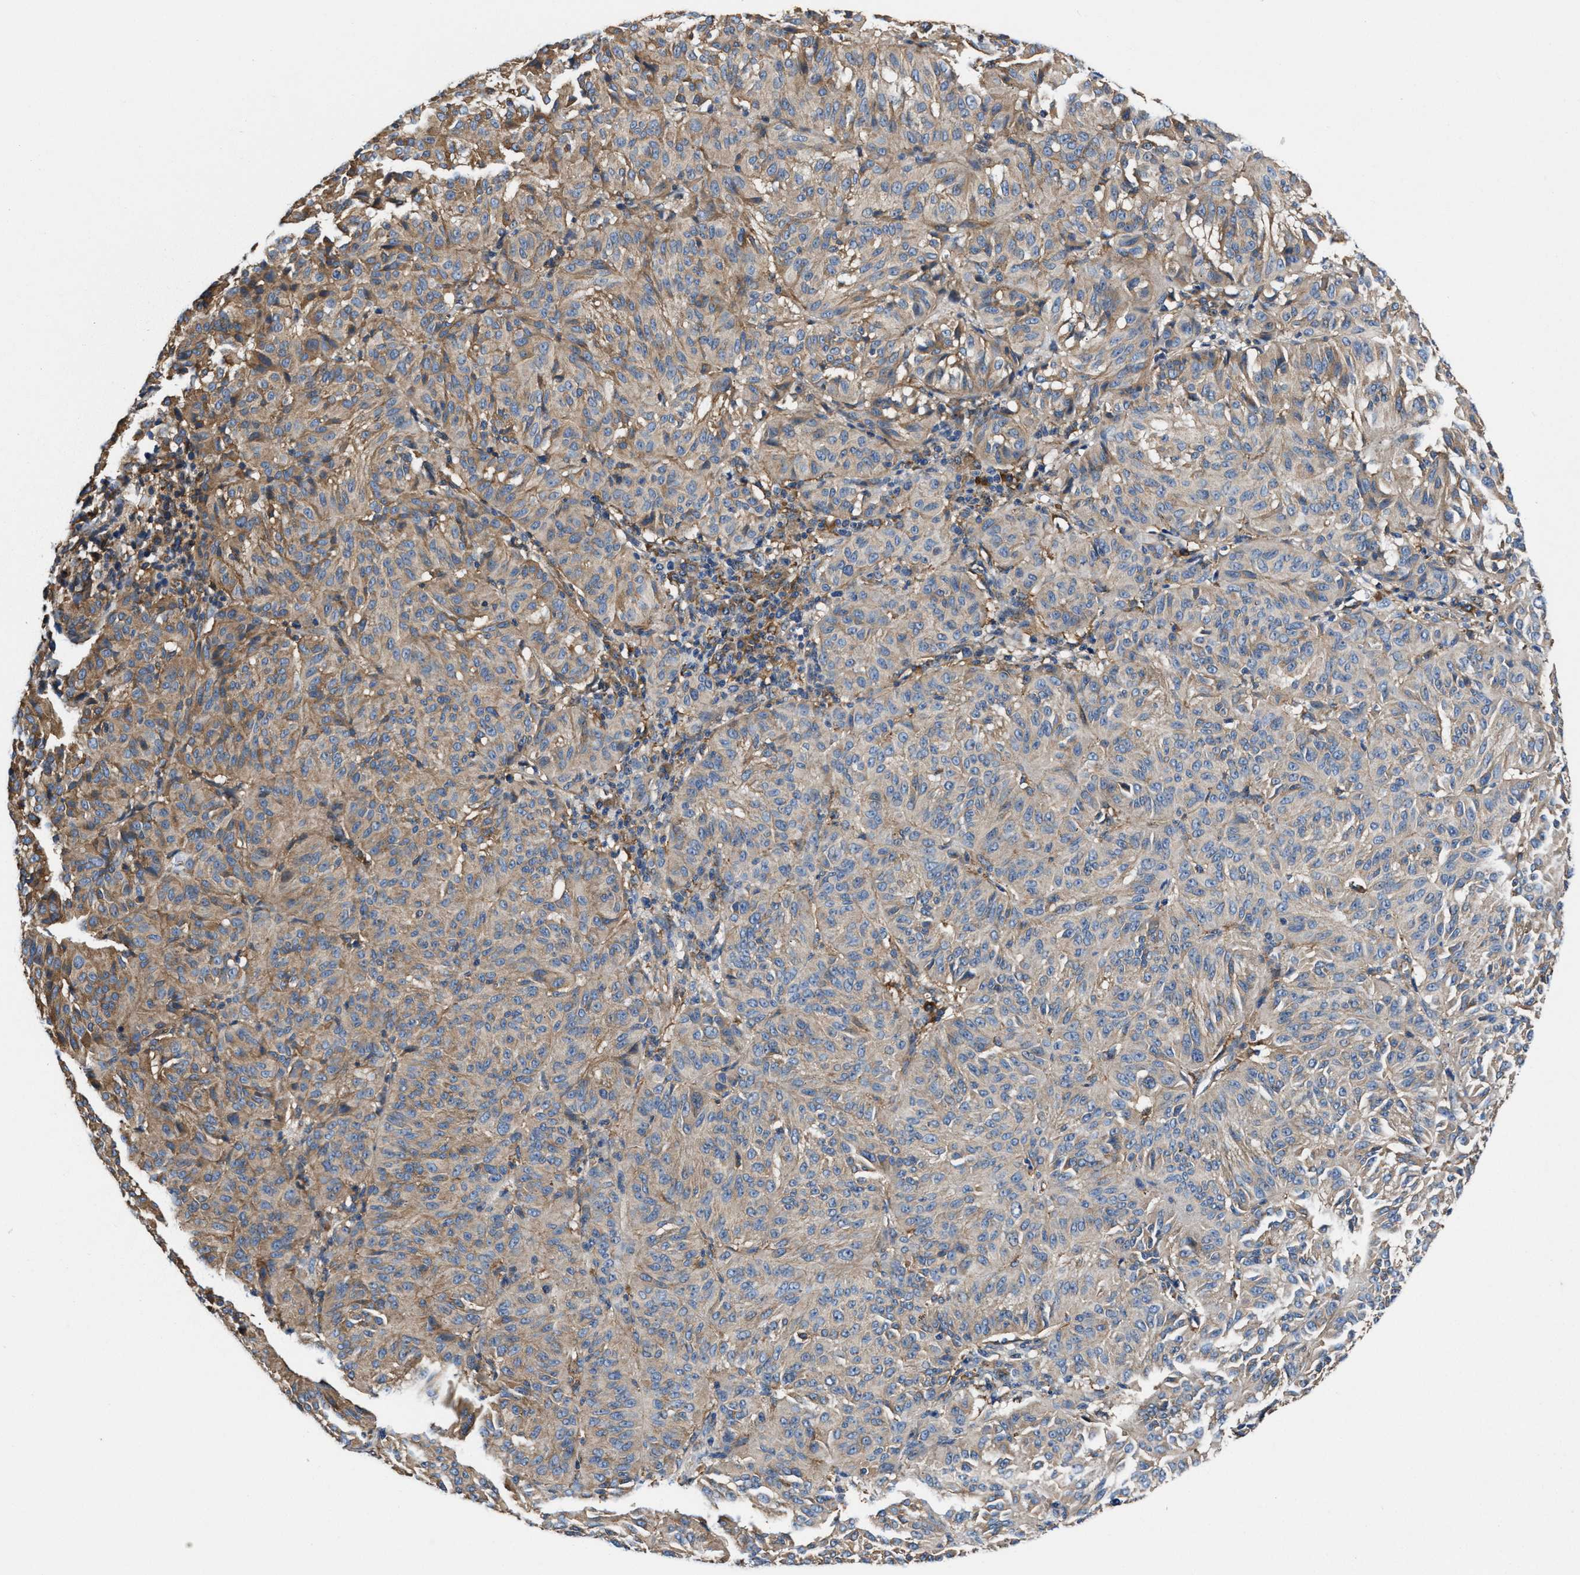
{"staining": {"intensity": "weak", "quantity": "25%-75%", "location": "cytoplasmic/membranous"}, "tissue": "melanoma", "cell_type": "Tumor cells", "image_type": "cancer", "snomed": [{"axis": "morphology", "description": "Malignant melanoma, NOS"}, {"axis": "topography", "description": "Skin"}], "caption": "Protein expression analysis of human melanoma reveals weak cytoplasmic/membranous expression in about 25%-75% of tumor cells.", "gene": "PPP1R9B", "patient": {"sex": "female", "age": 72}}